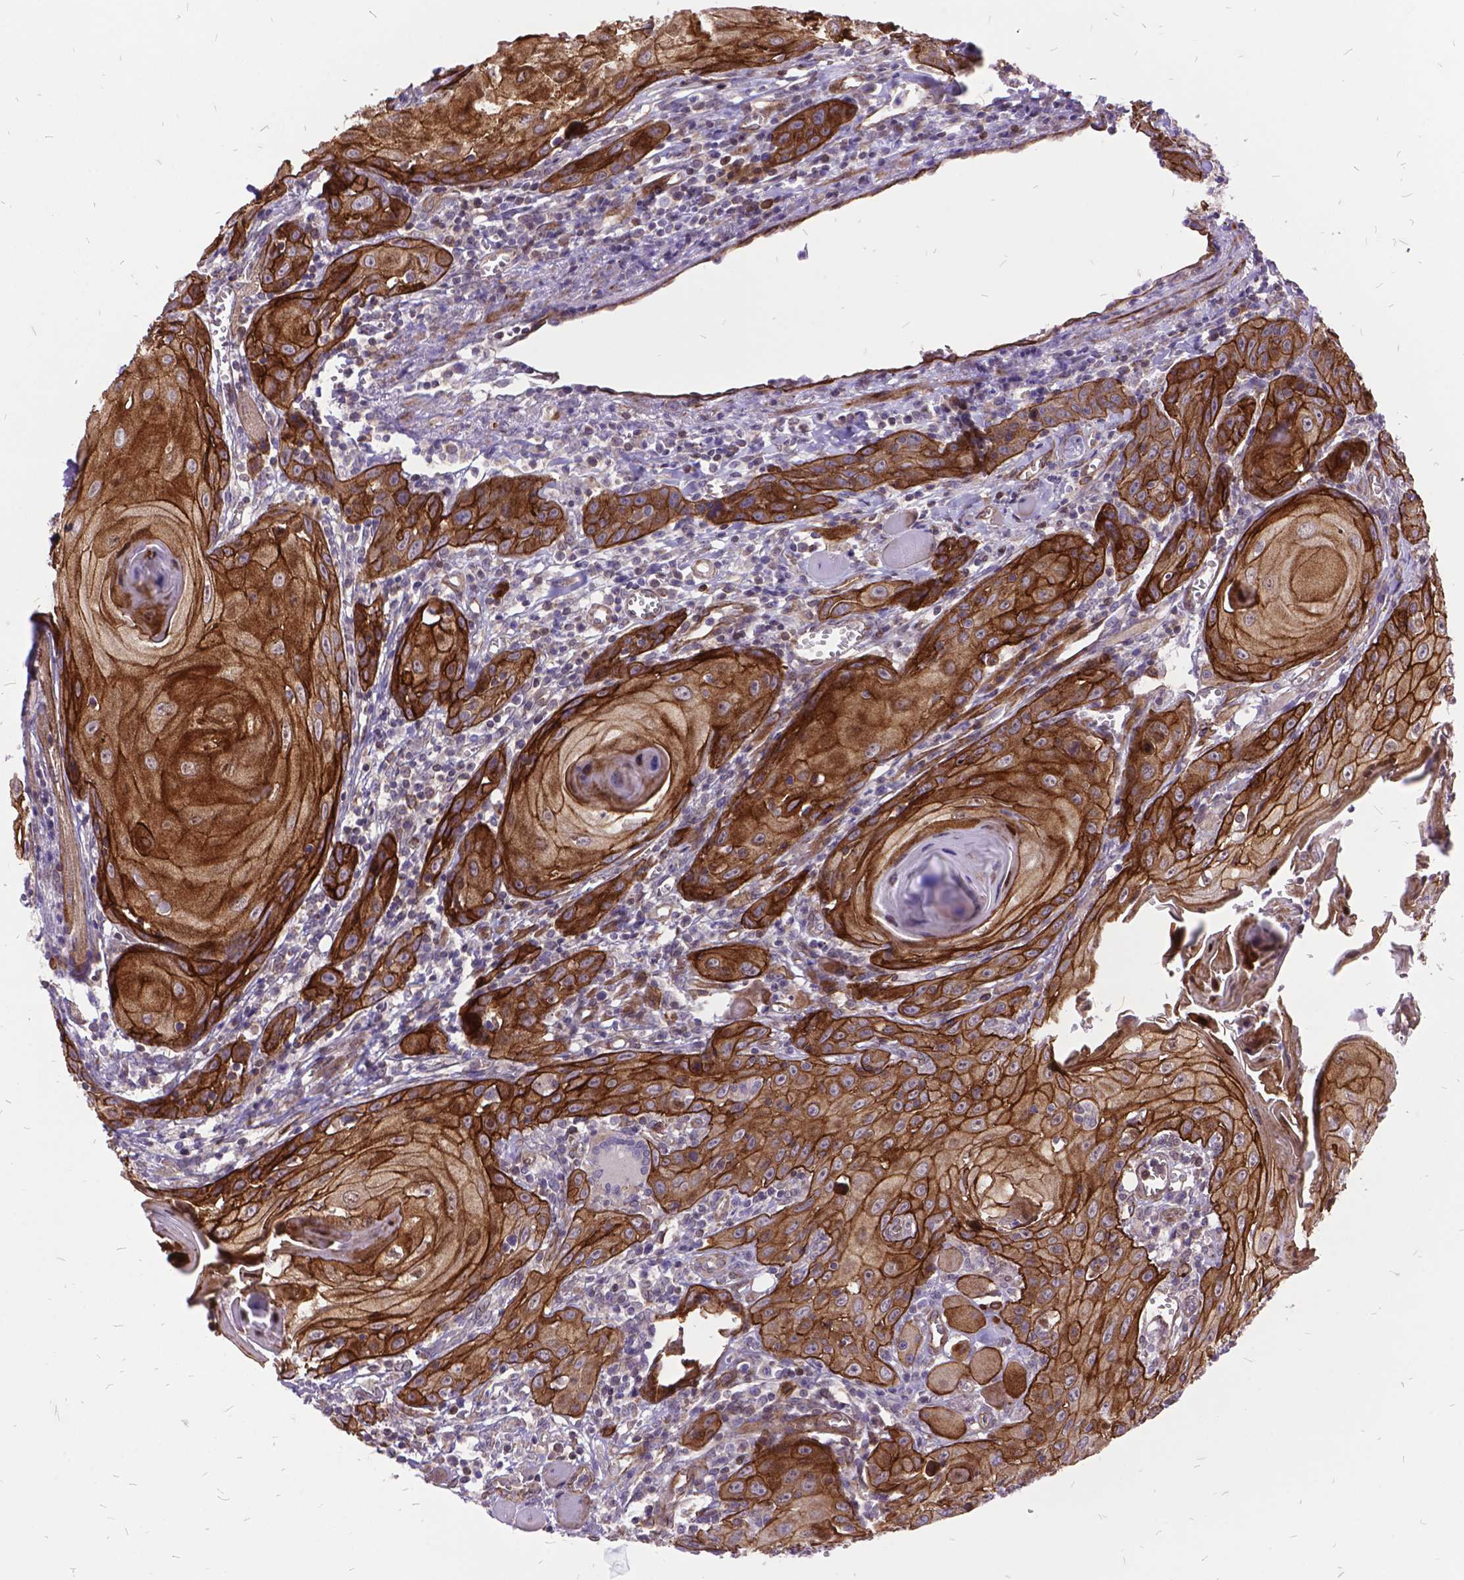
{"staining": {"intensity": "moderate", "quantity": ">75%", "location": "cytoplasmic/membranous"}, "tissue": "head and neck cancer", "cell_type": "Tumor cells", "image_type": "cancer", "snomed": [{"axis": "morphology", "description": "Squamous cell carcinoma, NOS"}, {"axis": "topography", "description": "Head-Neck"}], "caption": "Head and neck cancer tissue demonstrates moderate cytoplasmic/membranous expression in about >75% of tumor cells, visualized by immunohistochemistry.", "gene": "GRB7", "patient": {"sex": "female", "age": 80}}